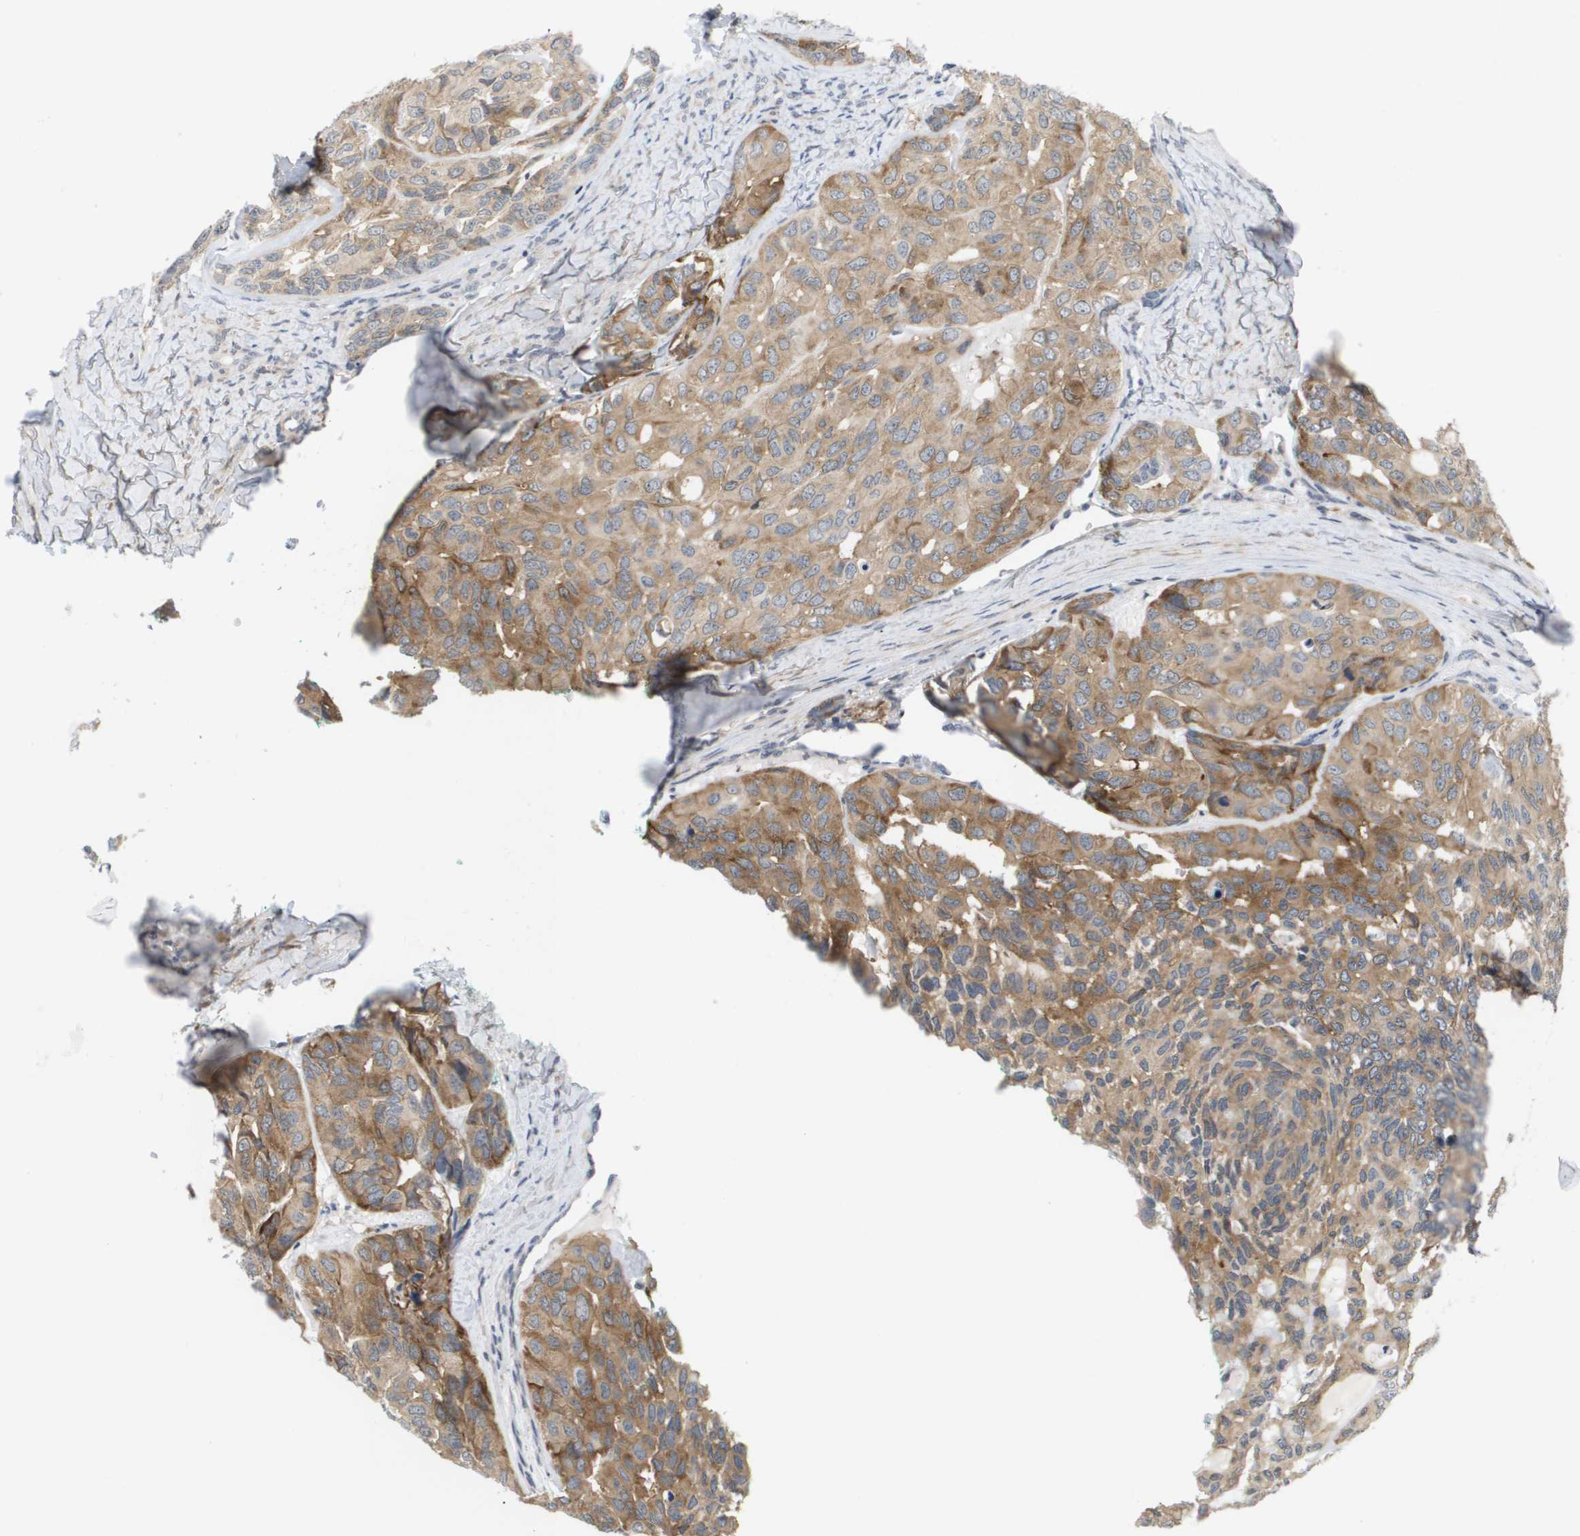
{"staining": {"intensity": "moderate", "quantity": ">75%", "location": "cytoplasmic/membranous"}, "tissue": "head and neck cancer", "cell_type": "Tumor cells", "image_type": "cancer", "snomed": [{"axis": "morphology", "description": "Adenocarcinoma, NOS"}, {"axis": "topography", "description": "Salivary gland, NOS"}, {"axis": "topography", "description": "Head-Neck"}], "caption": "Tumor cells show medium levels of moderate cytoplasmic/membranous positivity in about >75% of cells in head and neck cancer (adenocarcinoma). (DAB IHC with brightfield microscopy, high magnification).", "gene": "MARCHF8", "patient": {"sex": "female", "age": 76}}